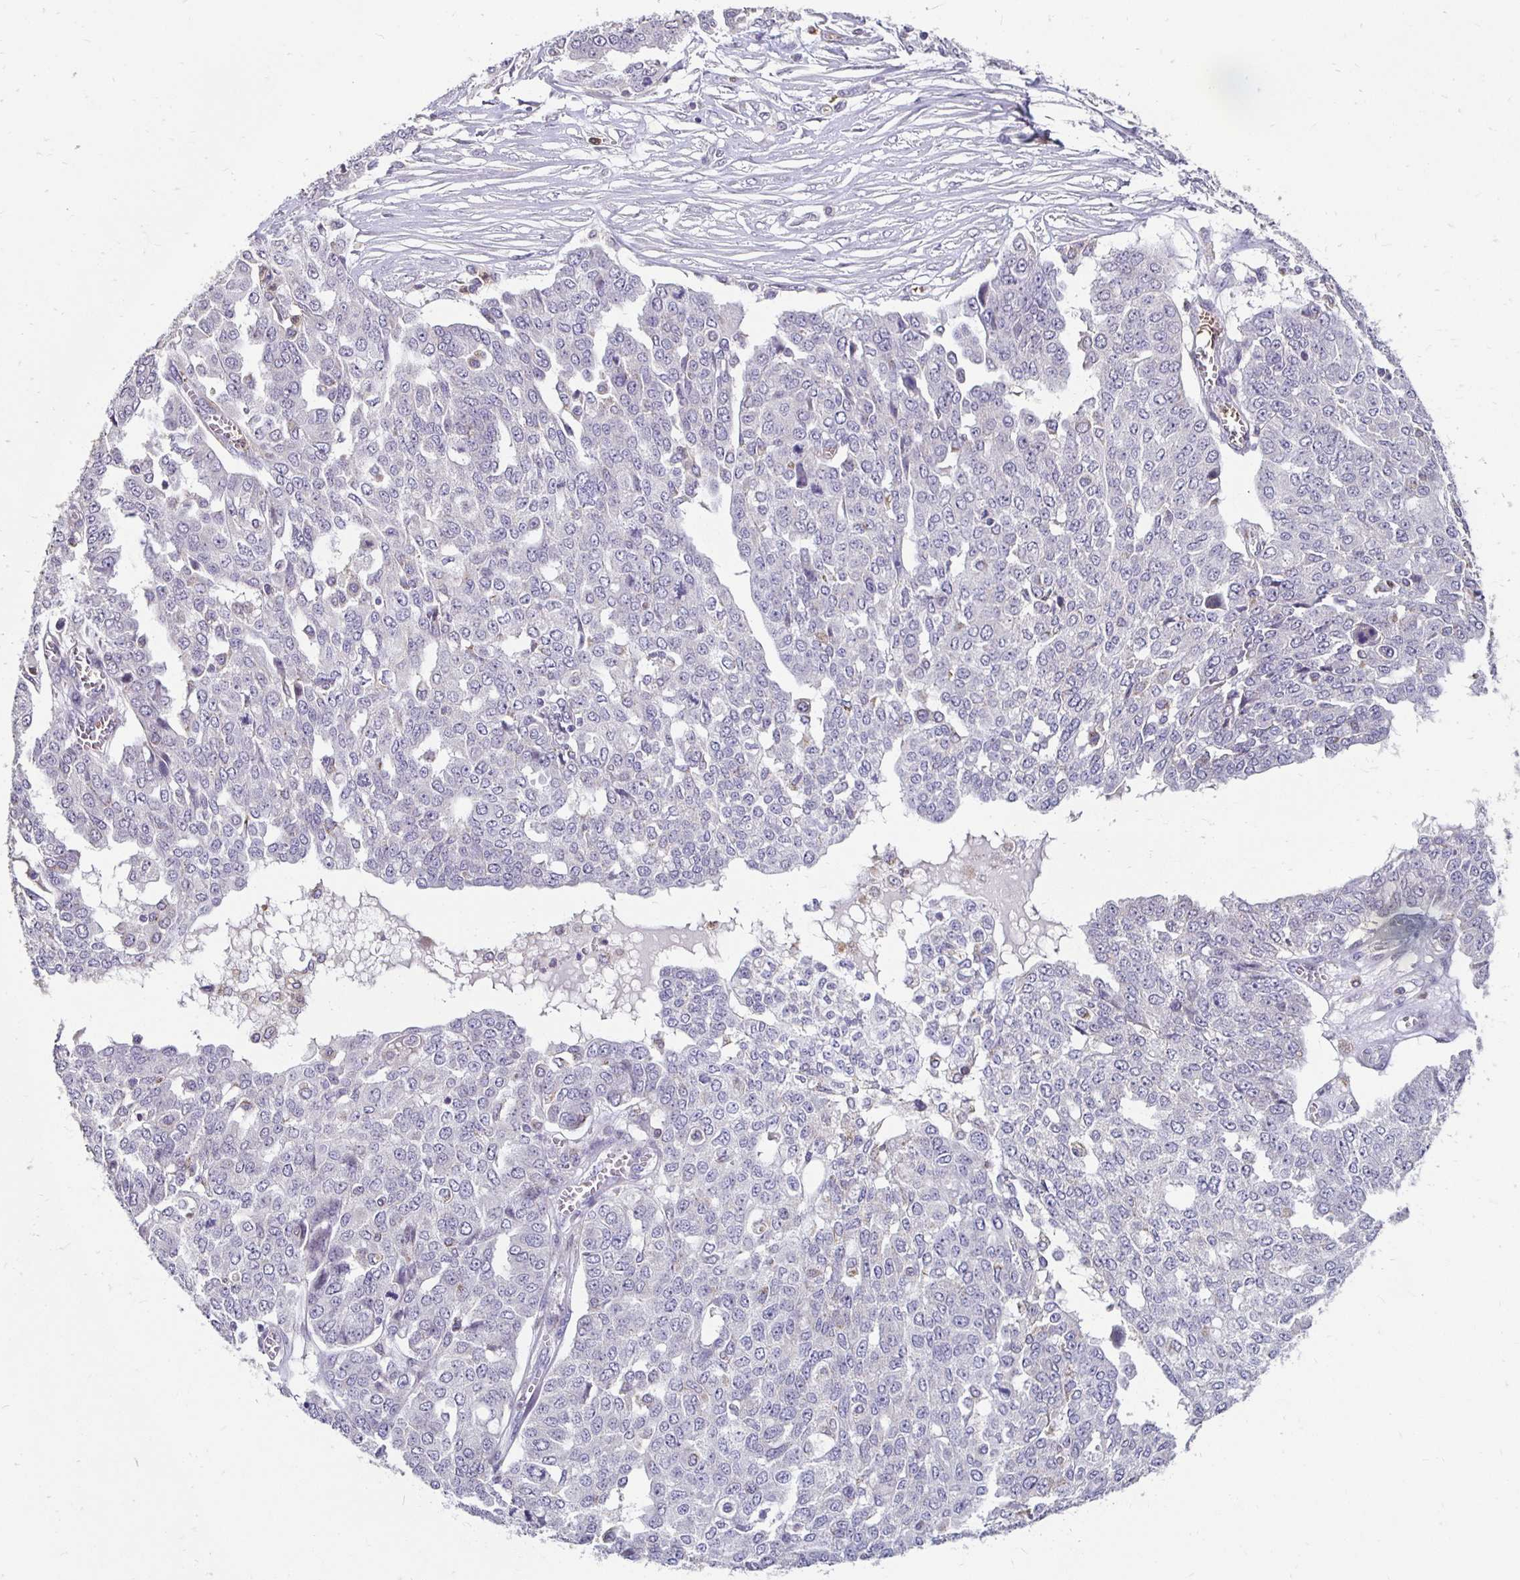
{"staining": {"intensity": "negative", "quantity": "none", "location": "none"}, "tissue": "ovarian cancer", "cell_type": "Tumor cells", "image_type": "cancer", "snomed": [{"axis": "morphology", "description": "Cystadenocarcinoma, serous, NOS"}, {"axis": "topography", "description": "Soft tissue"}, {"axis": "topography", "description": "Ovary"}], "caption": "An immunohistochemistry image of serous cystadenocarcinoma (ovarian) is shown. There is no staining in tumor cells of serous cystadenocarcinoma (ovarian). Nuclei are stained in blue.", "gene": "GK2", "patient": {"sex": "female", "age": 57}}